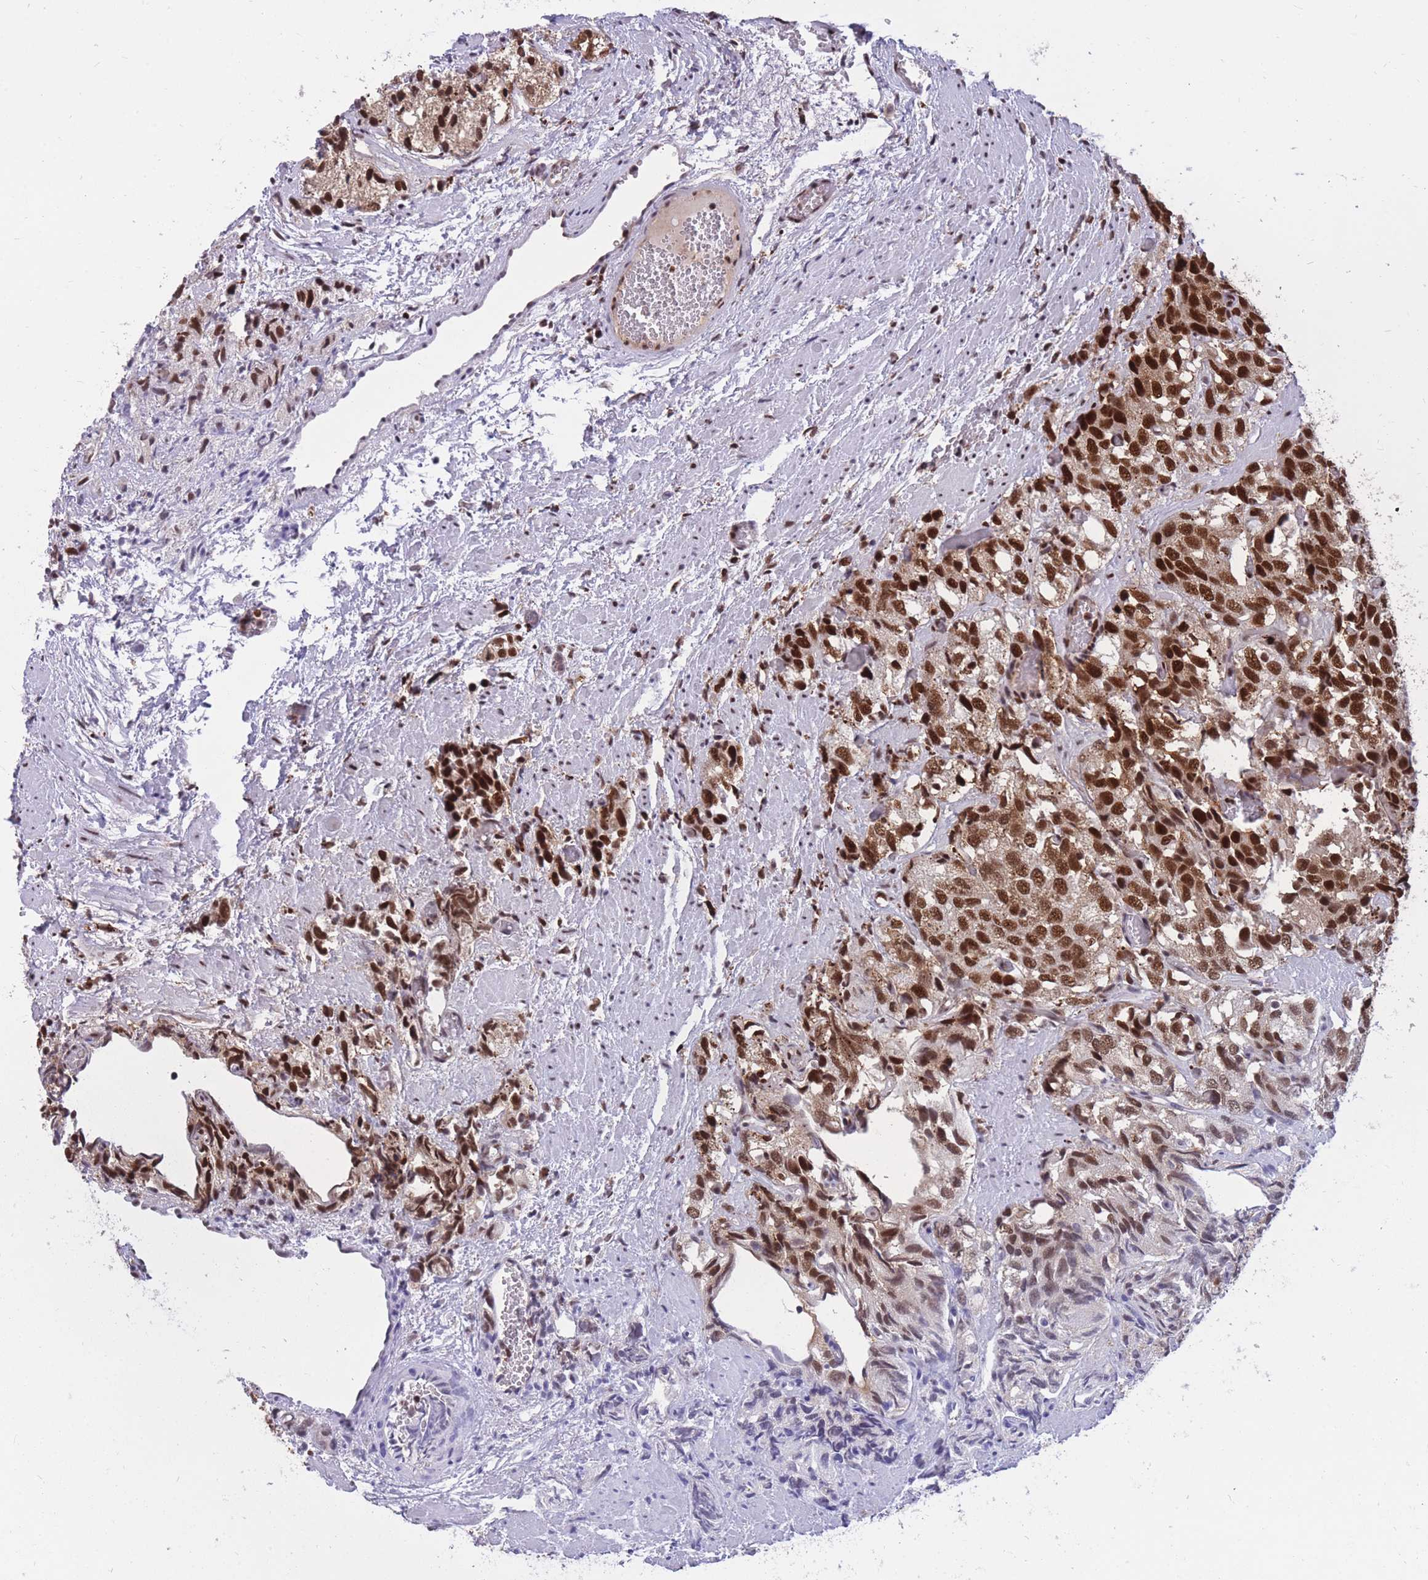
{"staining": {"intensity": "strong", "quantity": ">75%", "location": "nuclear"}, "tissue": "prostate cancer", "cell_type": "Tumor cells", "image_type": "cancer", "snomed": [{"axis": "morphology", "description": "Adenocarcinoma, High grade"}, {"axis": "topography", "description": "Prostate"}], "caption": "Brown immunohistochemical staining in prostate cancer (adenocarcinoma (high-grade)) shows strong nuclear staining in about >75% of tumor cells. Immunohistochemistry (ihc) stains the protein in brown and the nuclei are stained blue.", "gene": "PRPF19", "patient": {"sex": "male", "age": 82}}